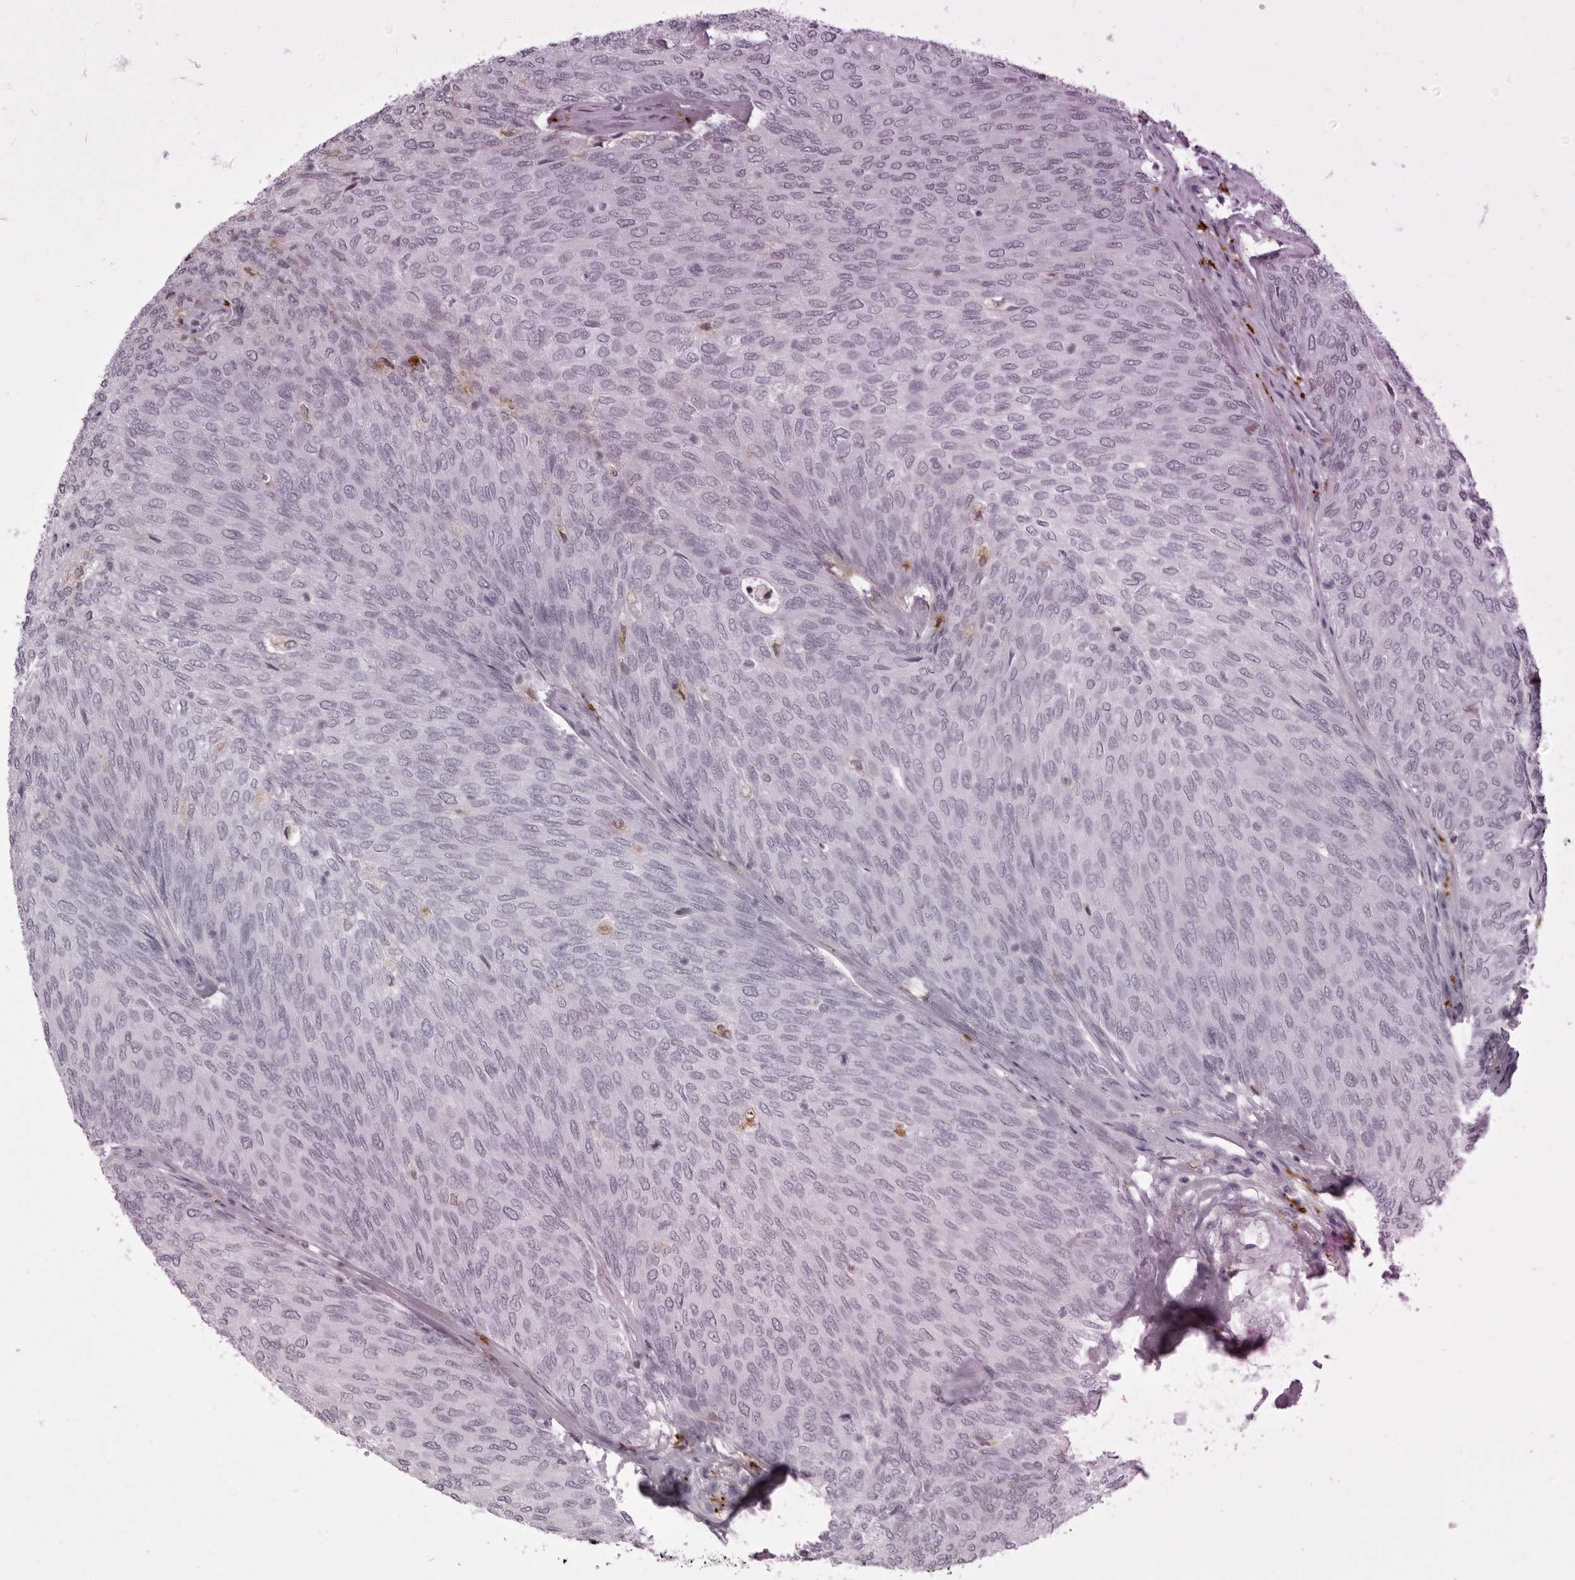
{"staining": {"intensity": "negative", "quantity": "none", "location": "none"}, "tissue": "urothelial cancer", "cell_type": "Tumor cells", "image_type": "cancer", "snomed": [{"axis": "morphology", "description": "Urothelial carcinoma, Low grade"}, {"axis": "topography", "description": "Urinary bladder"}], "caption": "Tumor cells show no significant expression in urothelial cancer.", "gene": "IL25", "patient": {"sex": "female", "age": 79}}